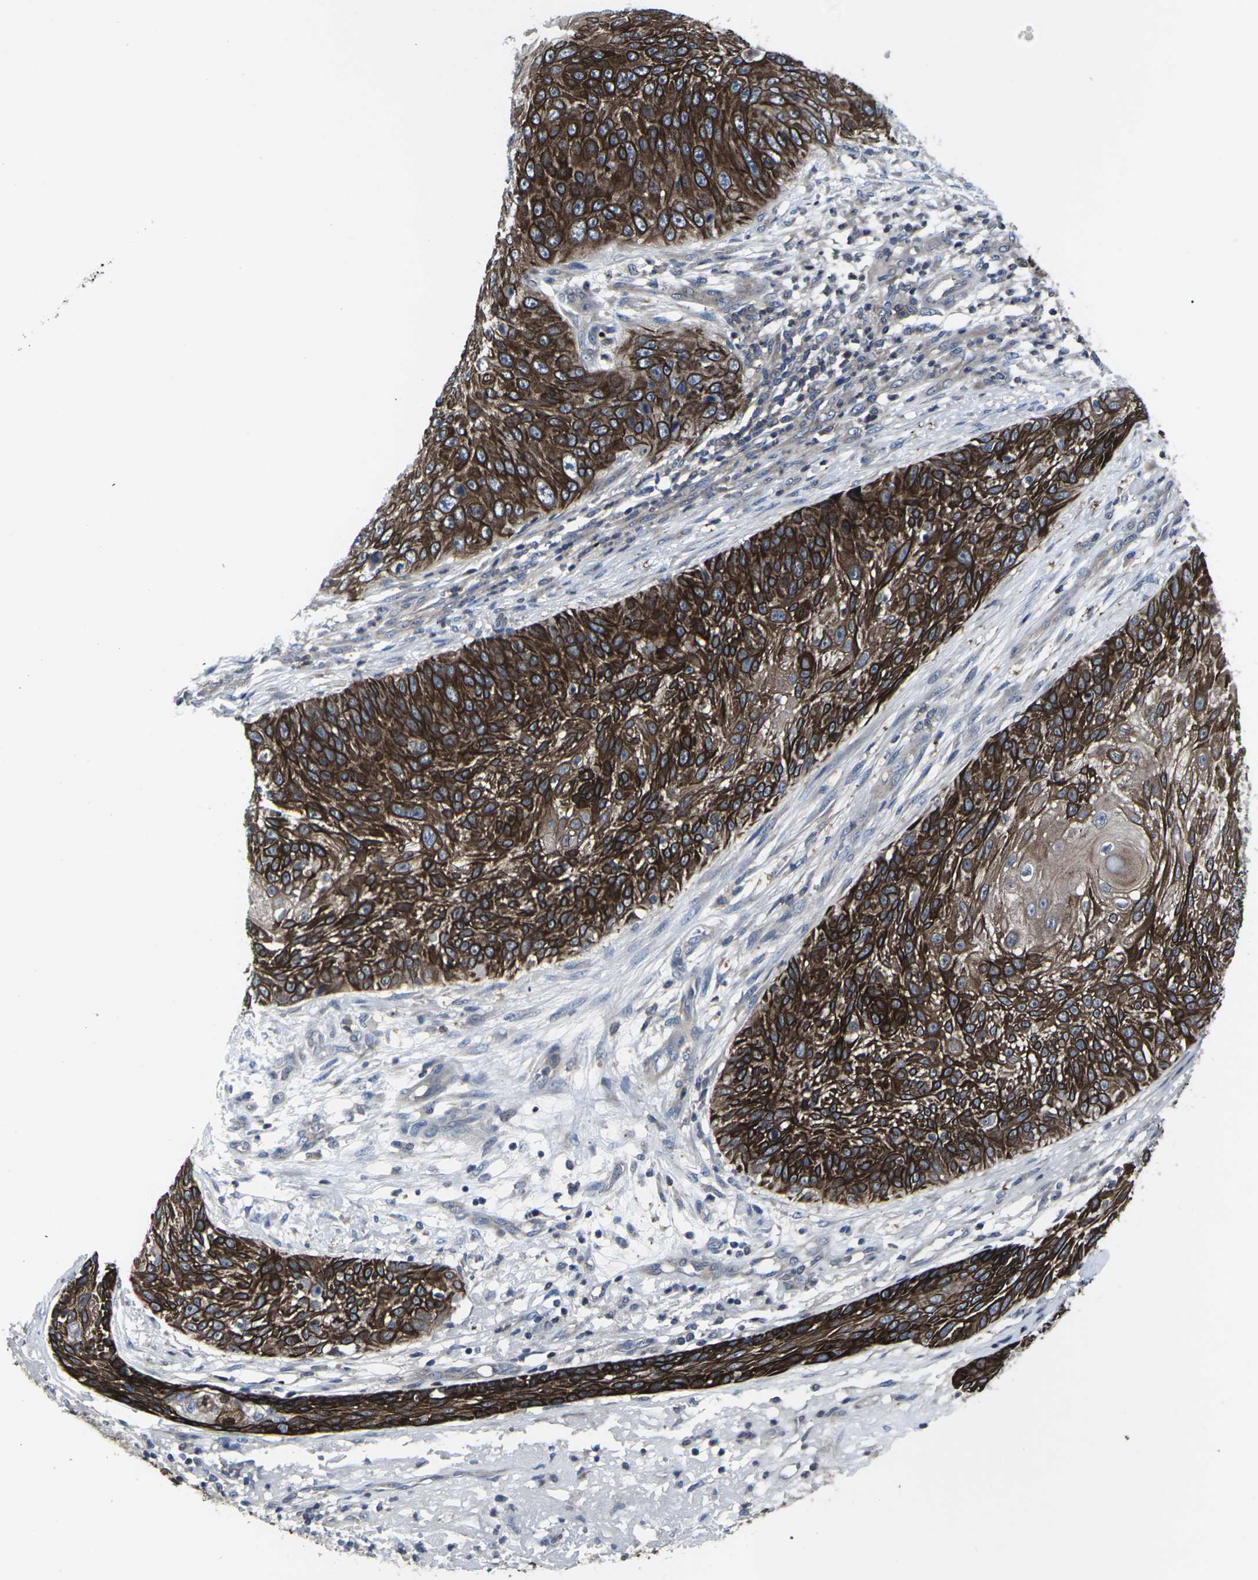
{"staining": {"intensity": "strong", "quantity": ">75%", "location": "cytoplasmic/membranous"}, "tissue": "skin cancer", "cell_type": "Tumor cells", "image_type": "cancer", "snomed": [{"axis": "morphology", "description": "Squamous cell carcinoma, NOS"}, {"axis": "topography", "description": "Skin"}], "caption": "Approximately >75% of tumor cells in human skin cancer (squamous cell carcinoma) show strong cytoplasmic/membranous protein staining as visualized by brown immunohistochemical staining.", "gene": "HPRT1", "patient": {"sex": "female", "age": 80}}